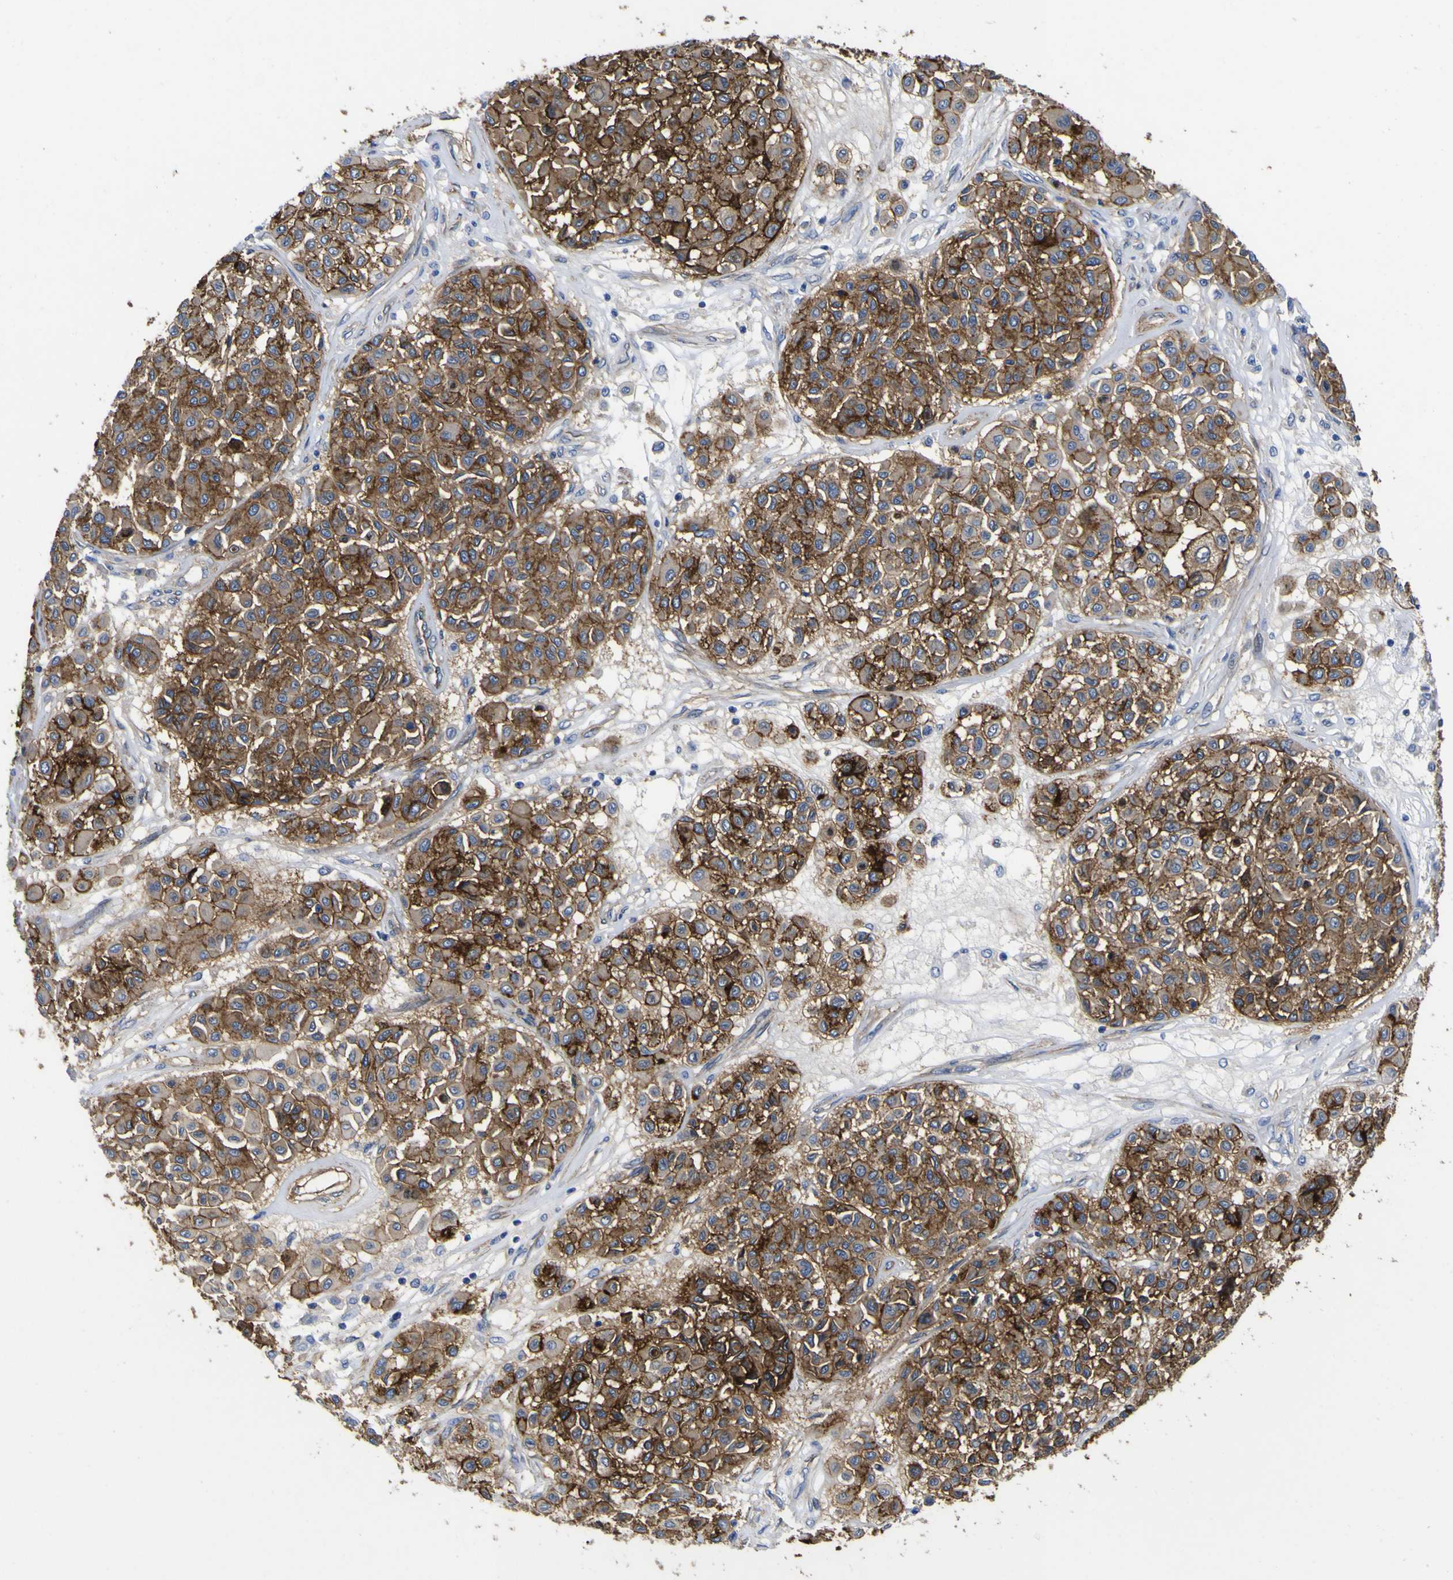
{"staining": {"intensity": "moderate", "quantity": ">75%", "location": "cytoplasmic/membranous"}, "tissue": "melanoma", "cell_type": "Tumor cells", "image_type": "cancer", "snomed": [{"axis": "morphology", "description": "Malignant melanoma, Metastatic site"}, {"axis": "topography", "description": "Soft tissue"}], "caption": "Malignant melanoma (metastatic site) was stained to show a protein in brown. There is medium levels of moderate cytoplasmic/membranous expression in about >75% of tumor cells.", "gene": "CD151", "patient": {"sex": "male", "age": 41}}